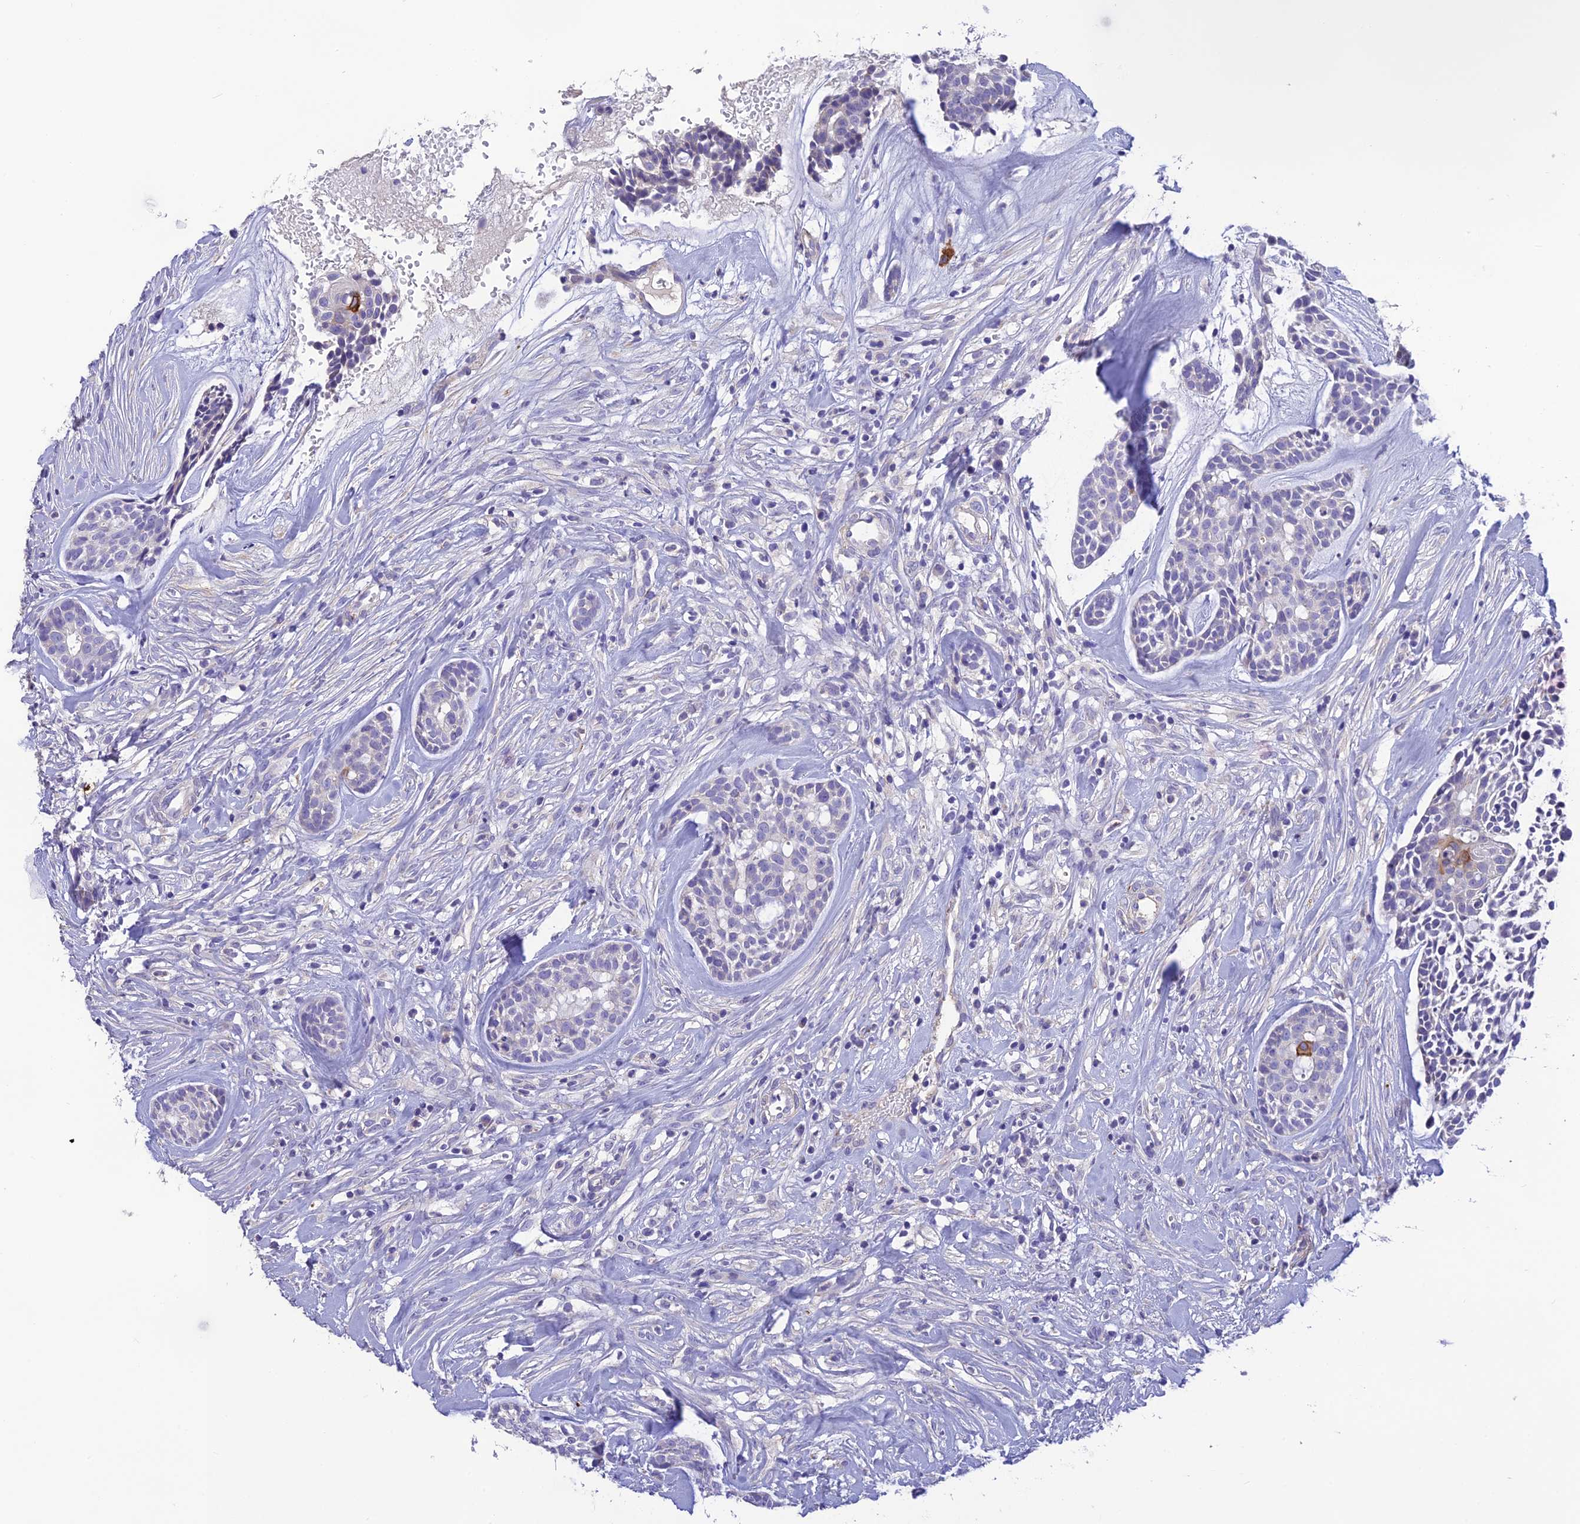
{"staining": {"intensity": "negative", "quantity": "none", "location": "none"}, "tissue": "head and neck cancer", "cell_type": "Tumor cells", "image_type": "cancer", "snomed": [{"axis": "morphology", "description": "Normal tissue, NOS"}, {"axis": "morphology", "description": "Adenocarcinoma, NOS"}, {"axis": "topography", "description": "Subcutis"}, {"axis": "topography", "description": "Nasopharynx"}, {"axis": "topography", "description": "Head-Neck"}], "caption": "Micrograph shows no protein positivity in tumor cells of head and neck cancer tissue.", "gene": "HSD17B2", "patient": {"sex": "female", "age": 73}}